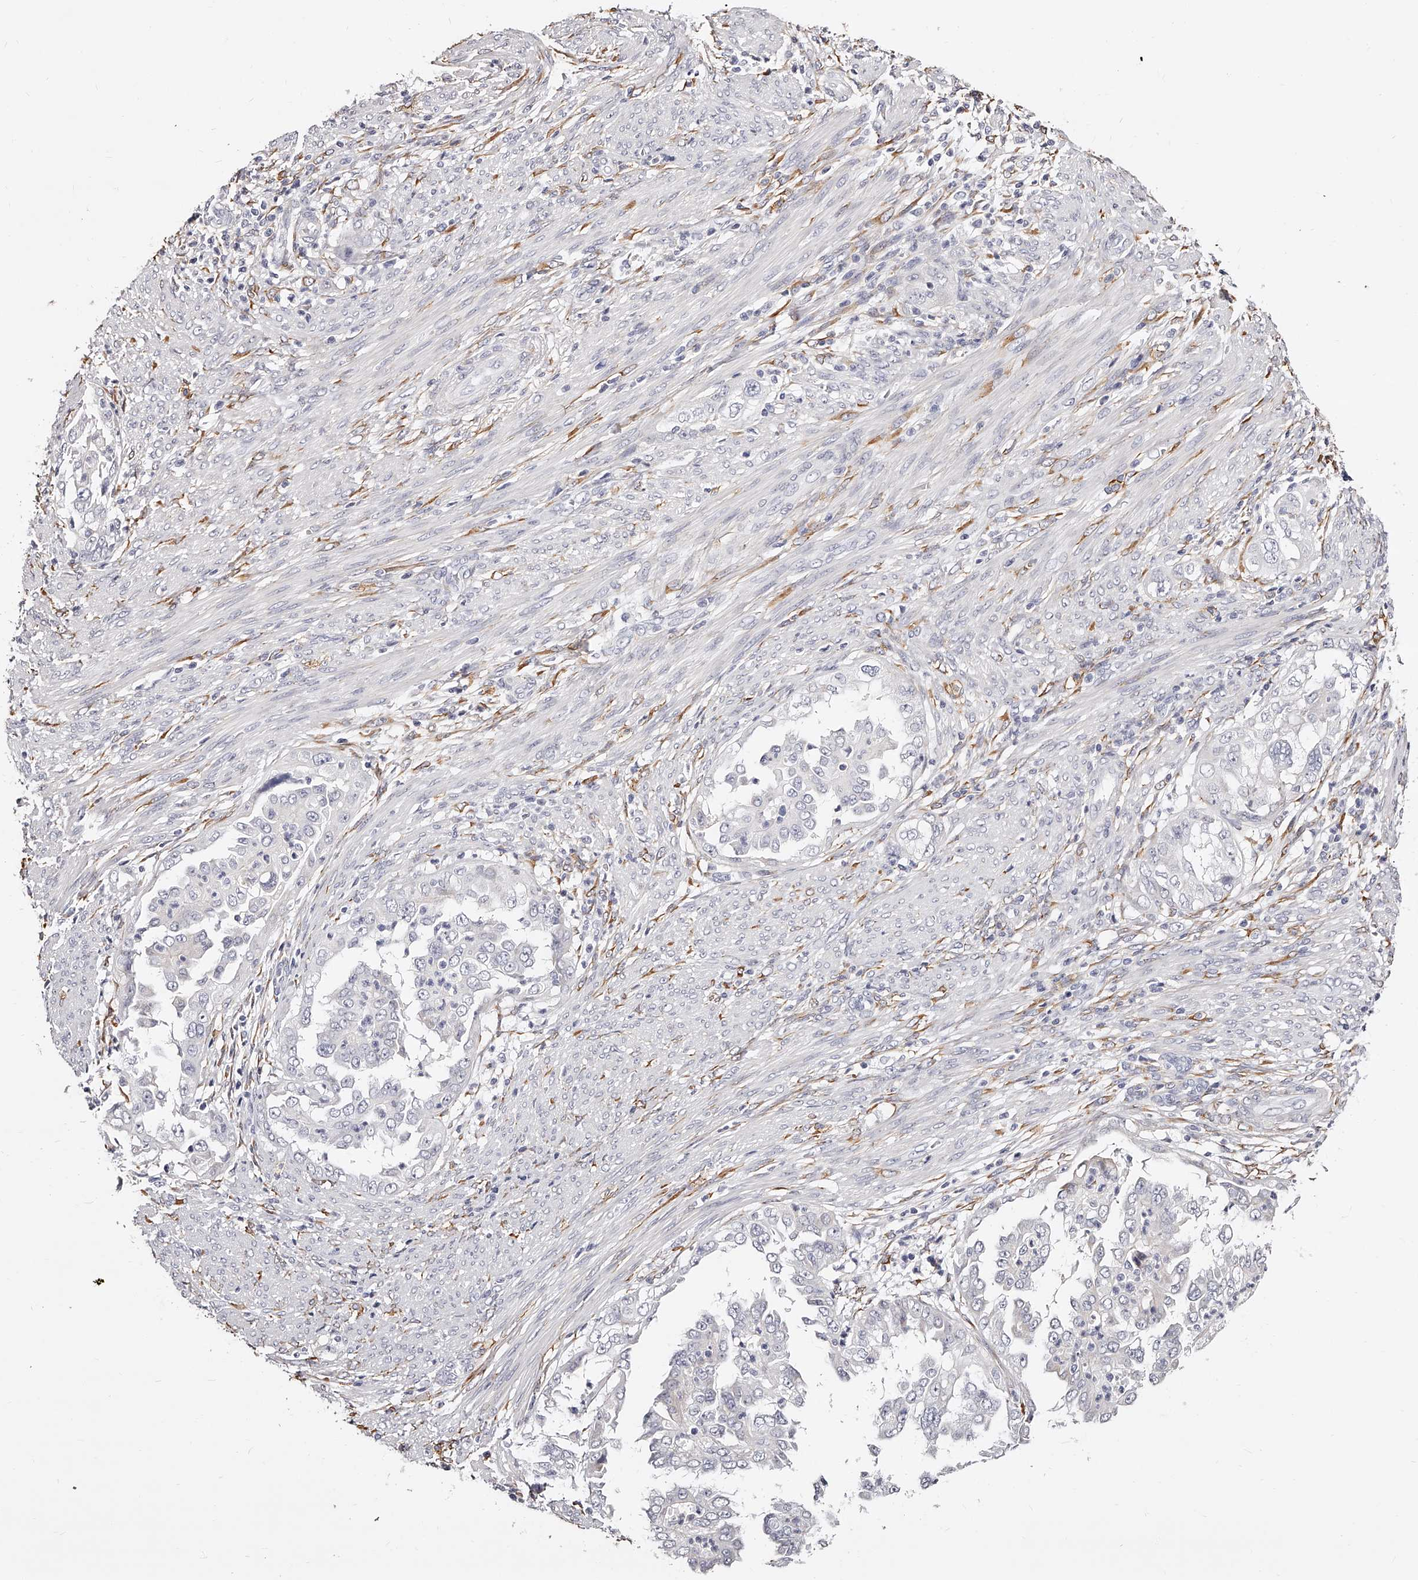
{"staining": {"intensity": "negative", "quantity": "none", "location": "none"}, "tissue": "endometrial cancer", "cell_type": "Tumor cells", "image_type": "cancer", "snomed": [{"axis": "morphology", "description": "Adenocarcinoma, NOS"}, {"axis": "topography", "description": "Endometrium"}], "caption": "Tumor cells are negative for brown protein staining in endometrial cancer (adenocarcinoma).", "gene": "CD82", "patient": {"sex": "female", "age": 85}}